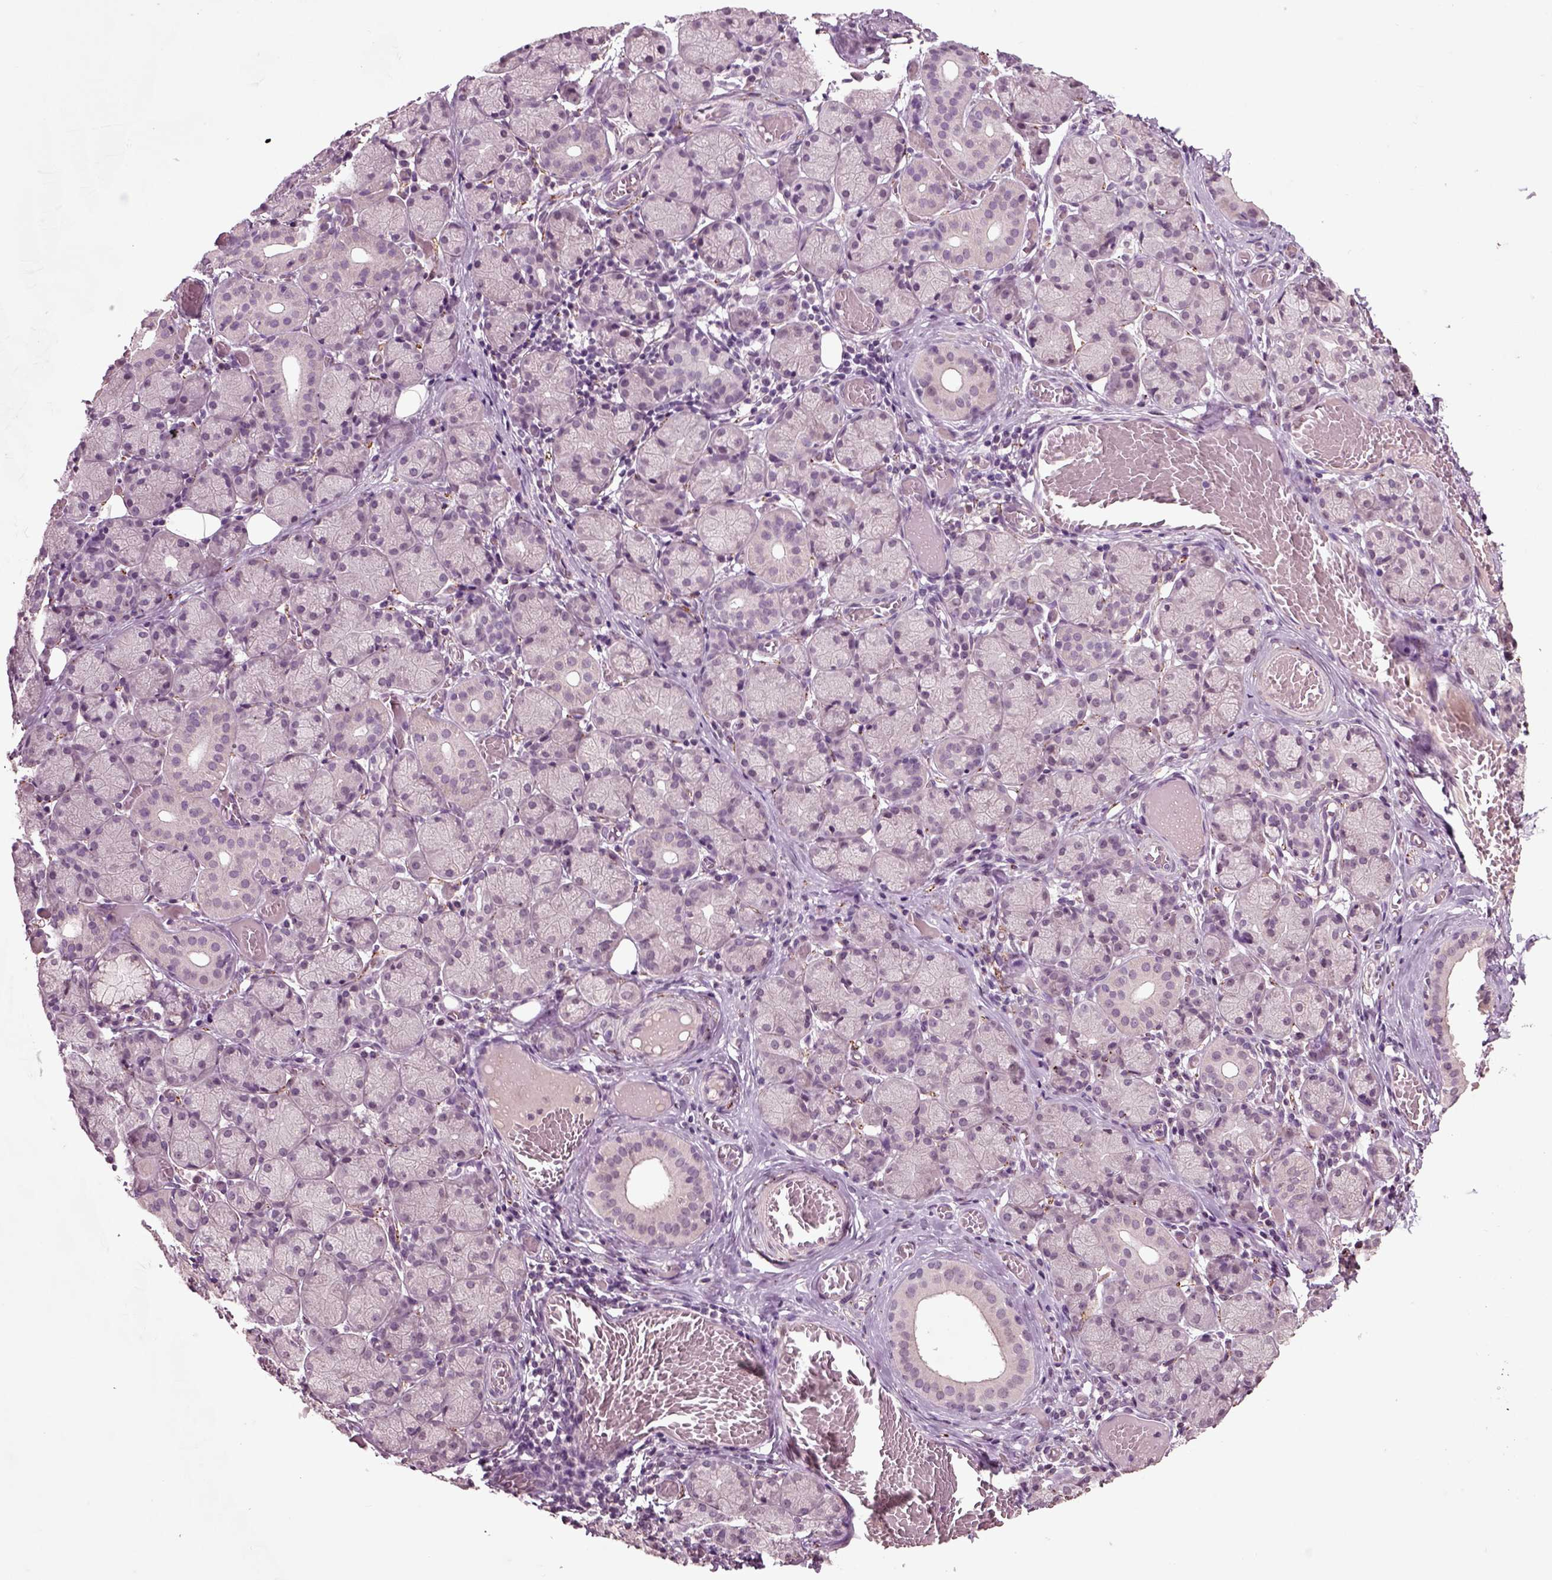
{"staining": {"intensity": "negative", "quantity": "none", "location": "none"}, "tissue": "salivary gland", "cell_type": "Glandular cells", "image_type": "normal", "snomed": [{"axis": "morphology", "description": "Normal tissue, NOS"}, {"axis": "topography", "description": "Salivary gland"}, {"axis": "topography", "description": "Peripheral nerve tissue"}], "caption": "The micrograph shows no staining of glandular cells in benign salivary gland.", "gene": "CHGB", "patient": {"sex": "female", "age": 24}}